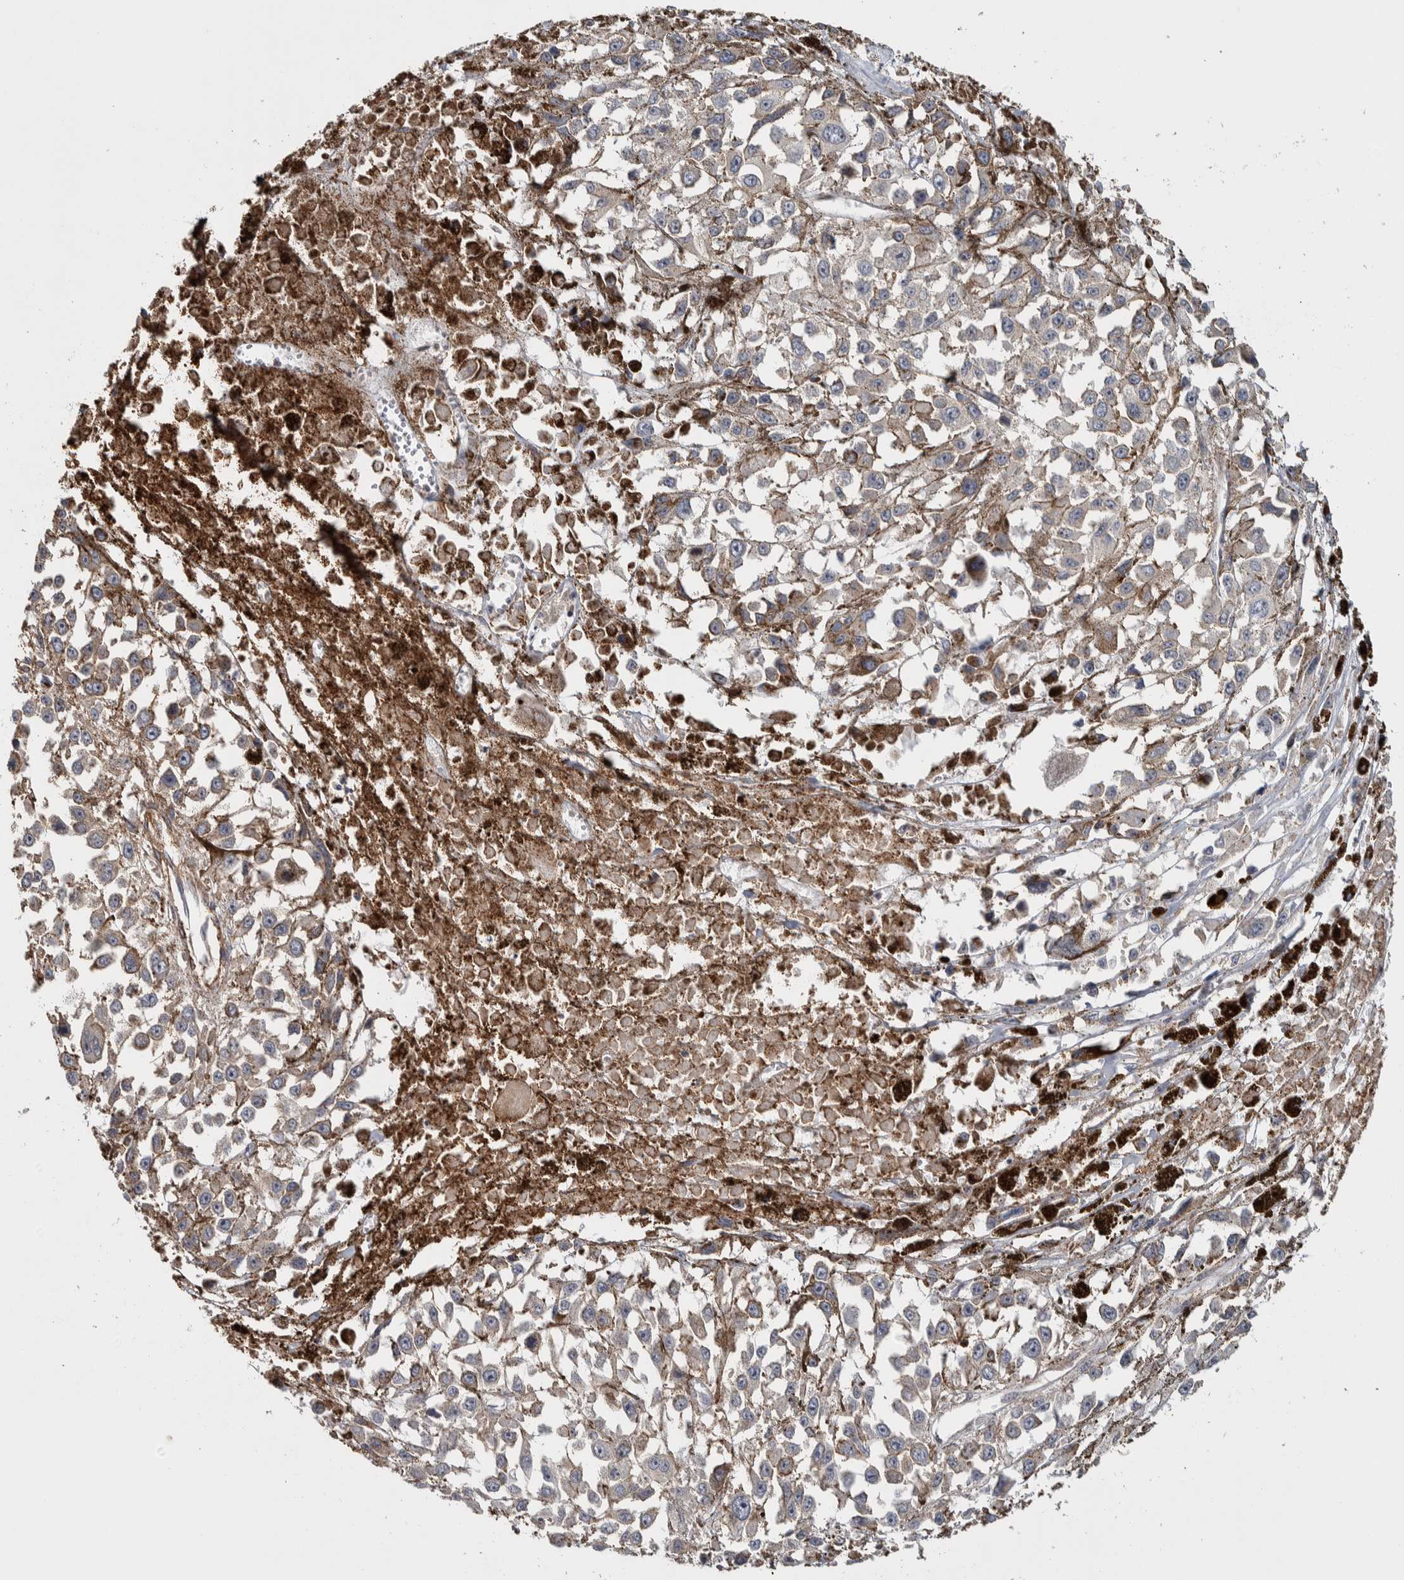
{"staining": {"intensity": "negative", "quantity": "none", "location": "none"}, "tissue": "melanoma", "cell_type": "Tumor cells", "image_type": "cancer", "snomed": [{"axis": "morphology", "description": "Malignant melanoma, Metastatic site"}, {"axis": "topography", "description": "Lymph node"}], "caption": "This is a image of immunohistochemistry (IHC) staining of malignant melanoma (metastatic site), which shows no positivity in tumor cells. Brightfield microscopy of immunohistochemistry (IHC) stained with DAB (3,3'-diaminobenzidine) (brown) and hematoxylin (blue), captured at high magnification.", "gene": "CHMP4C", "patient": {"sex": "male", "age": 59}}